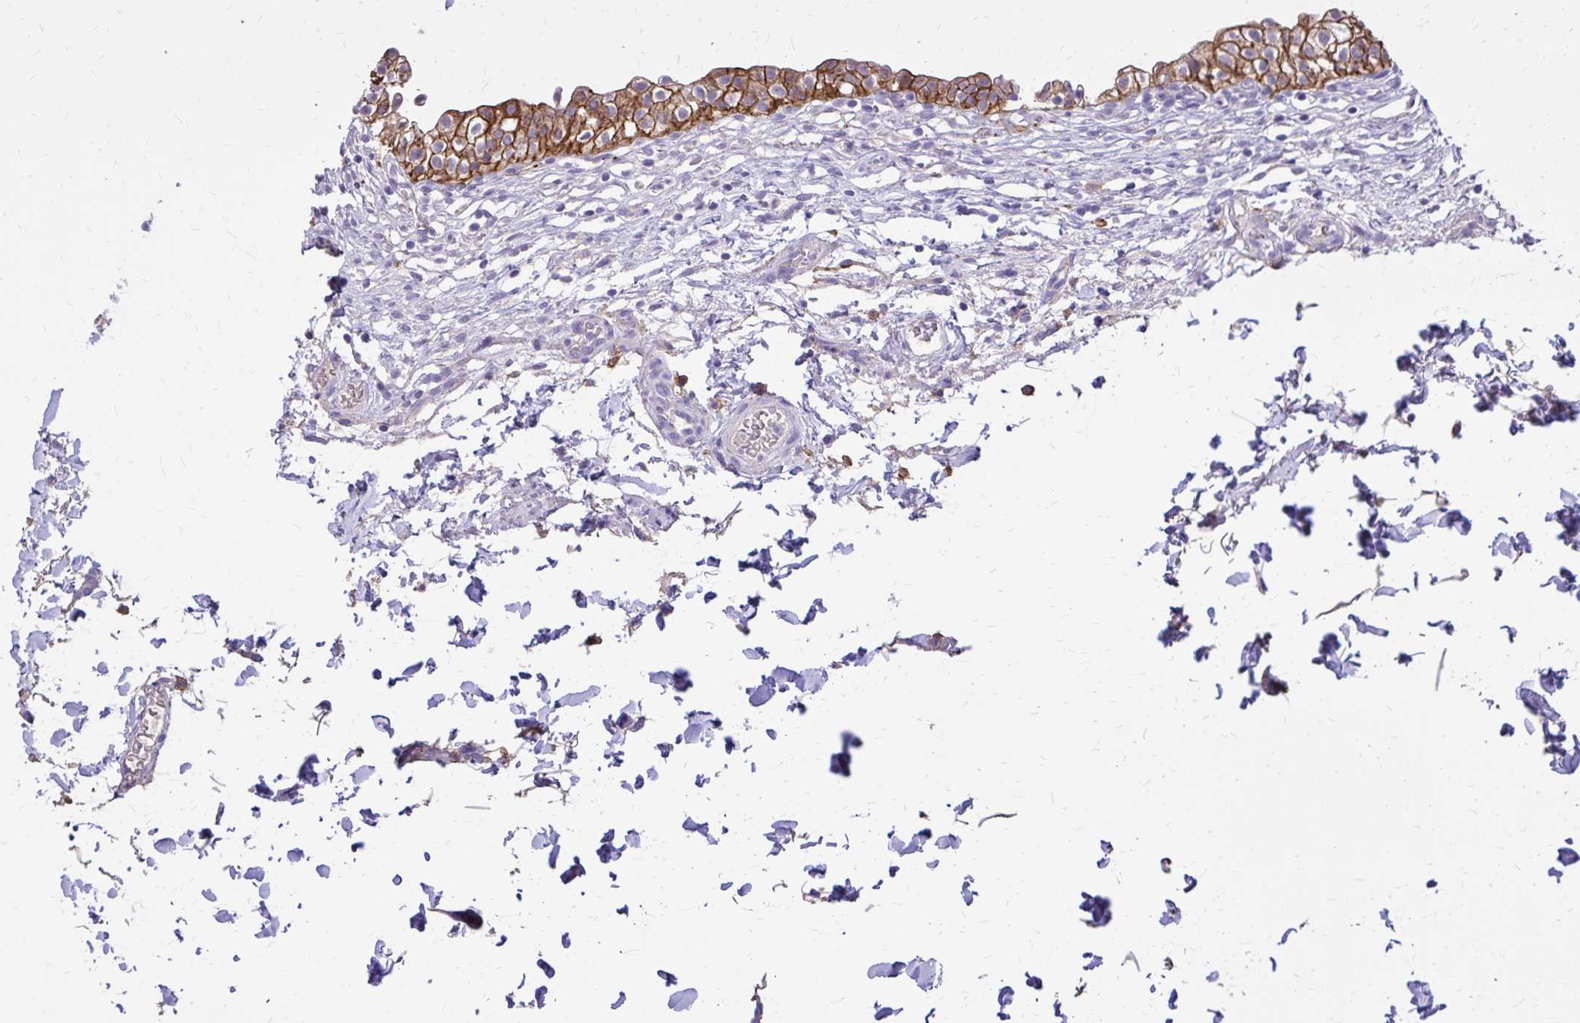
{"staining": {"intensity": "strong", "quantity": ">75%", "location": "cytoplasmic/membranous"}, "tissue": "urinary bladder", "cell_type": "Urothelial cells", "image_type": "normal", "snomed": [{"axis": "morphology", "description": "Normal tissue, NOS"}, {"axis": "topography", "description": "Urinary bladder"}, {"axis": "topography", "description": "Peripheral nerve tissue"}], "caption": "A brown stain labels strong cytoplasmic/membranous expression of a protein in urothelial cells of unremarkable human urinary bladder. Nuclei are stained in blue.", "gene": "EPB41L1", "patient": {"sex": "male", "age": 55}}